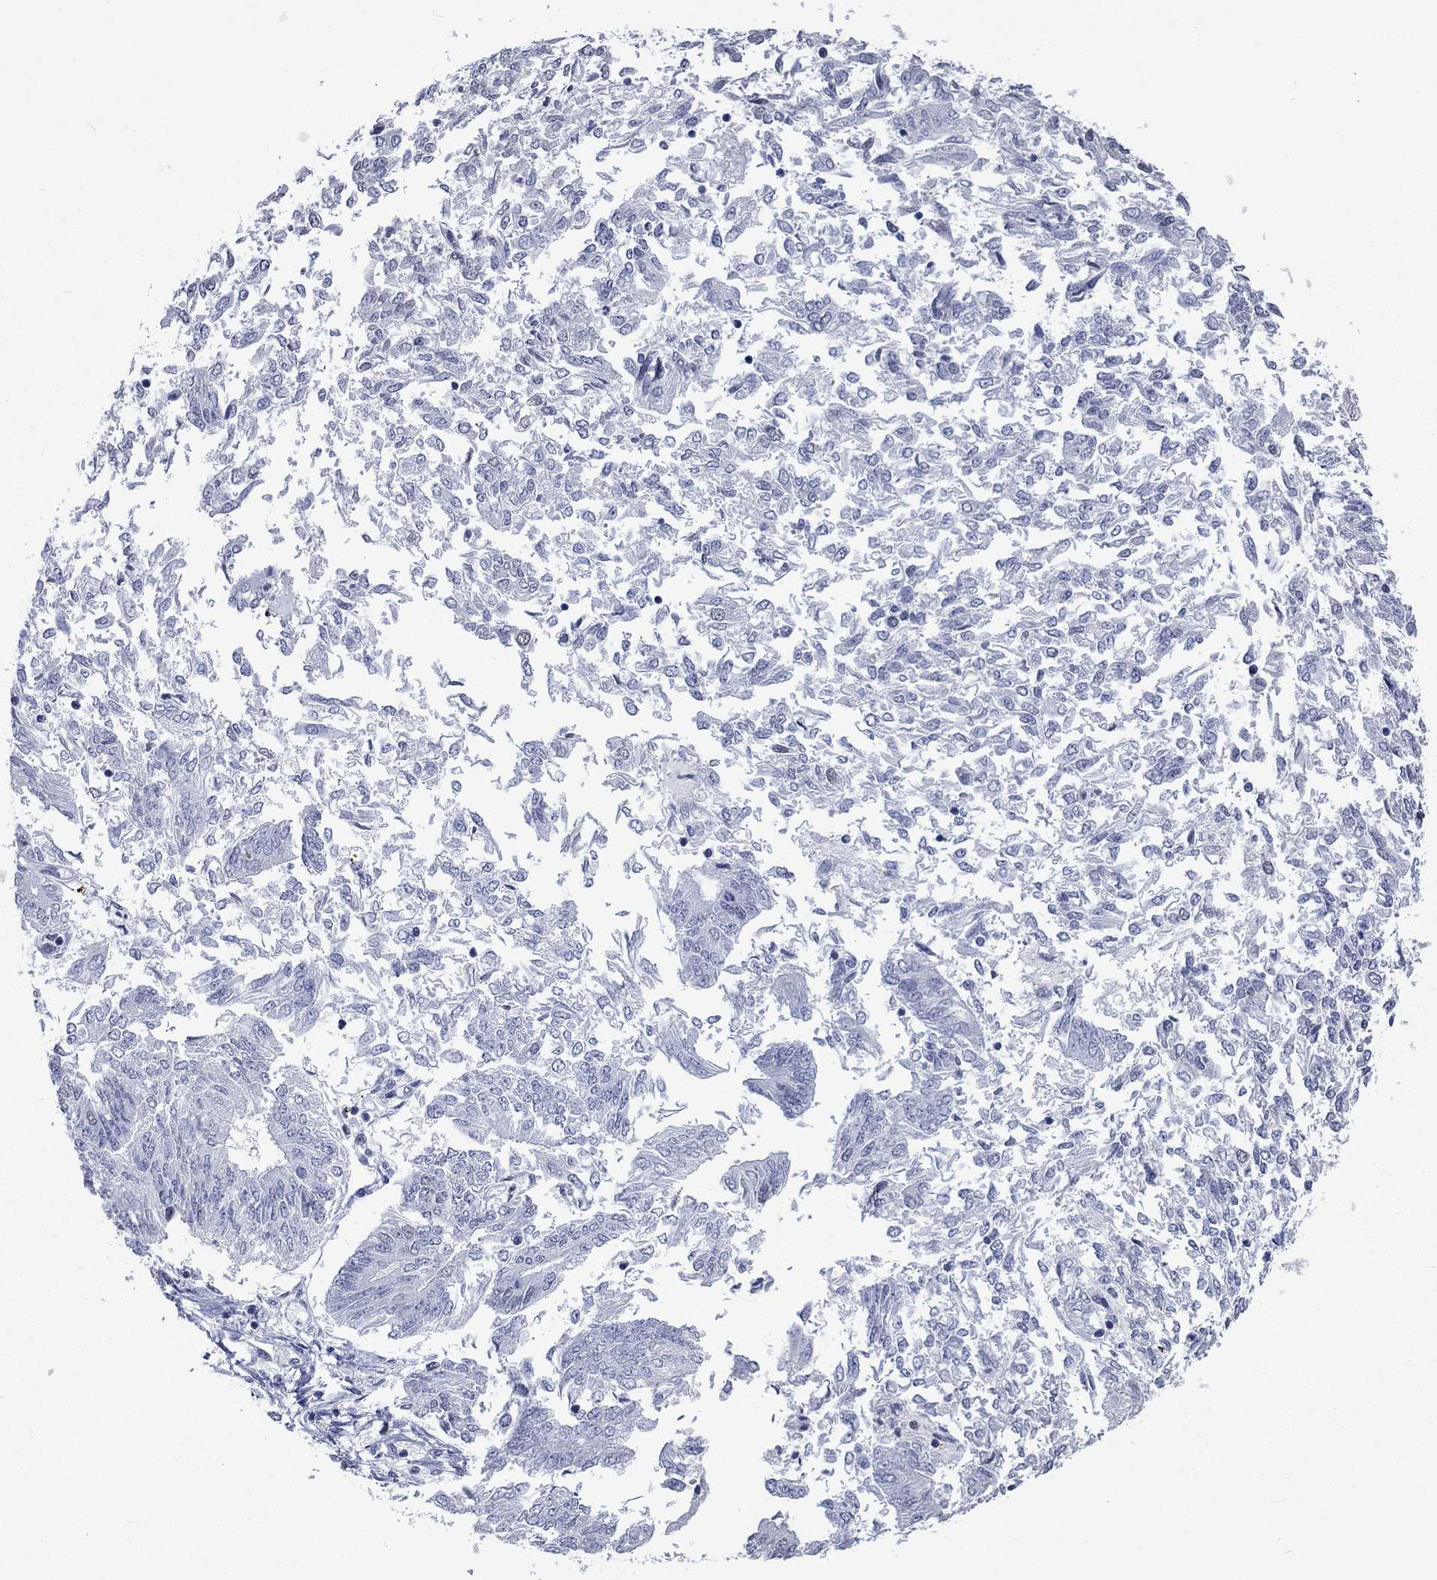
{"staining": {"intensity": "negative", "quantity": "none", "location": "none"}, "tissue": "endometrial cancer", "cell_type": "Tumor cells", "image_type": "cancer", "snomed": [{"axis": "morphology", "description": "Adenocarcinoma, NOS"}, {"axis": "topography", "description": "Endometrium"}], "caption": "Immunohistochemical staining of human endometrial cancer demonstrates no significant staining in tumor cells.", "gene": "HCFC1", "patient": {"sex": "female", "age": 58}}